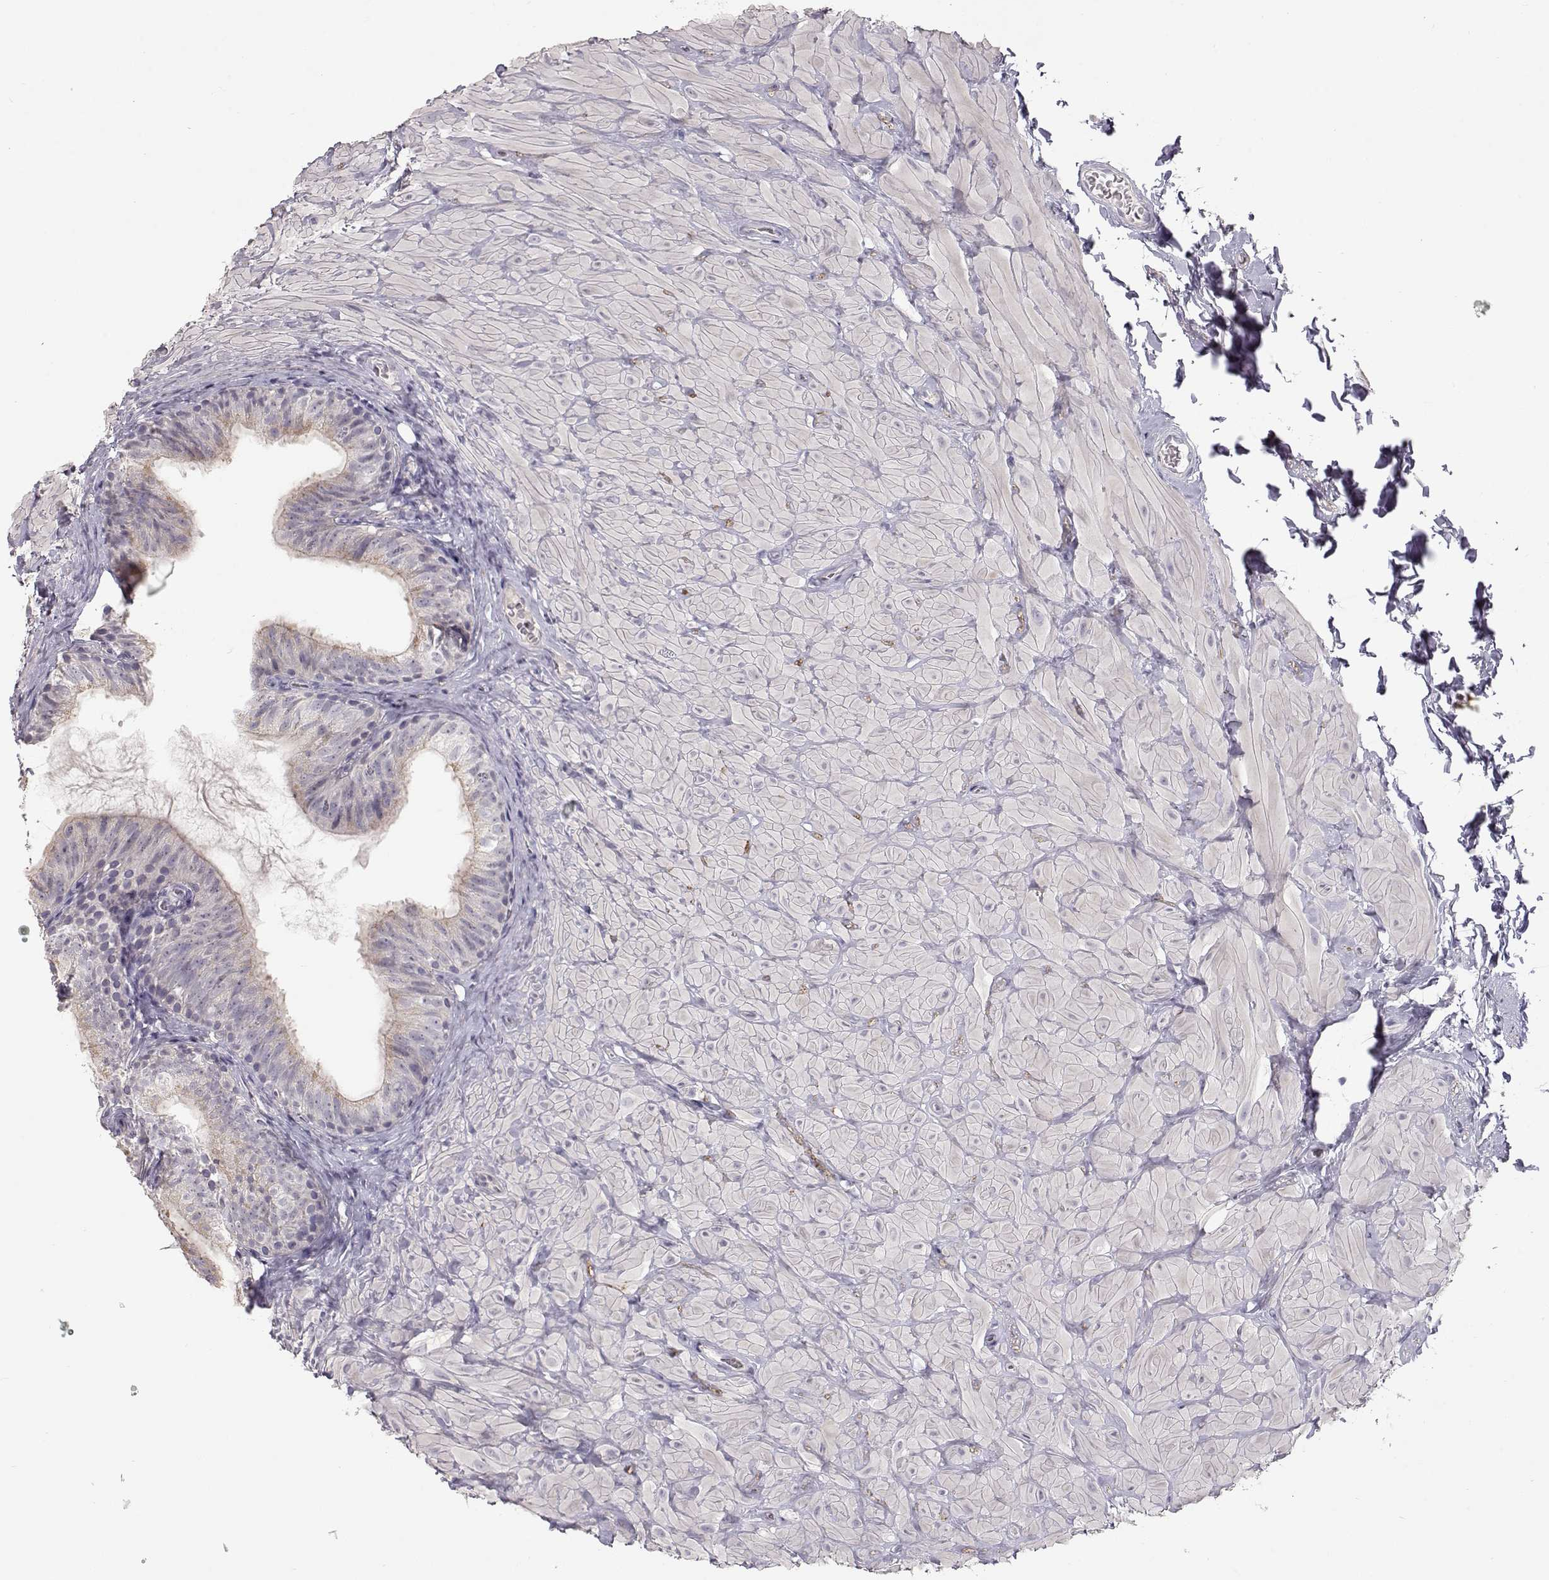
{"staining": {"intensity": "negative", "quantity": "none", "location": "none"}, "tissue": "epididymis", "cell_type": "Glandular cells", "image_type": "normal", "snomed": [{"axis": "morphology", "description": "Normal tissue, NOS"}, {"axis": "topography", "description": "Epididymis"}, {"axis": "topography", "description": "Vas deferens"}], "caption": "Glandular cells show no significant positivity in unremarkable epididymis. (DAB (3,3'-diaminobenzidine) IHC visualized using brightfield microscopy, high magnification).", "gene": "SLC18A1", "patient": {"sex": "male", "age": 23}}